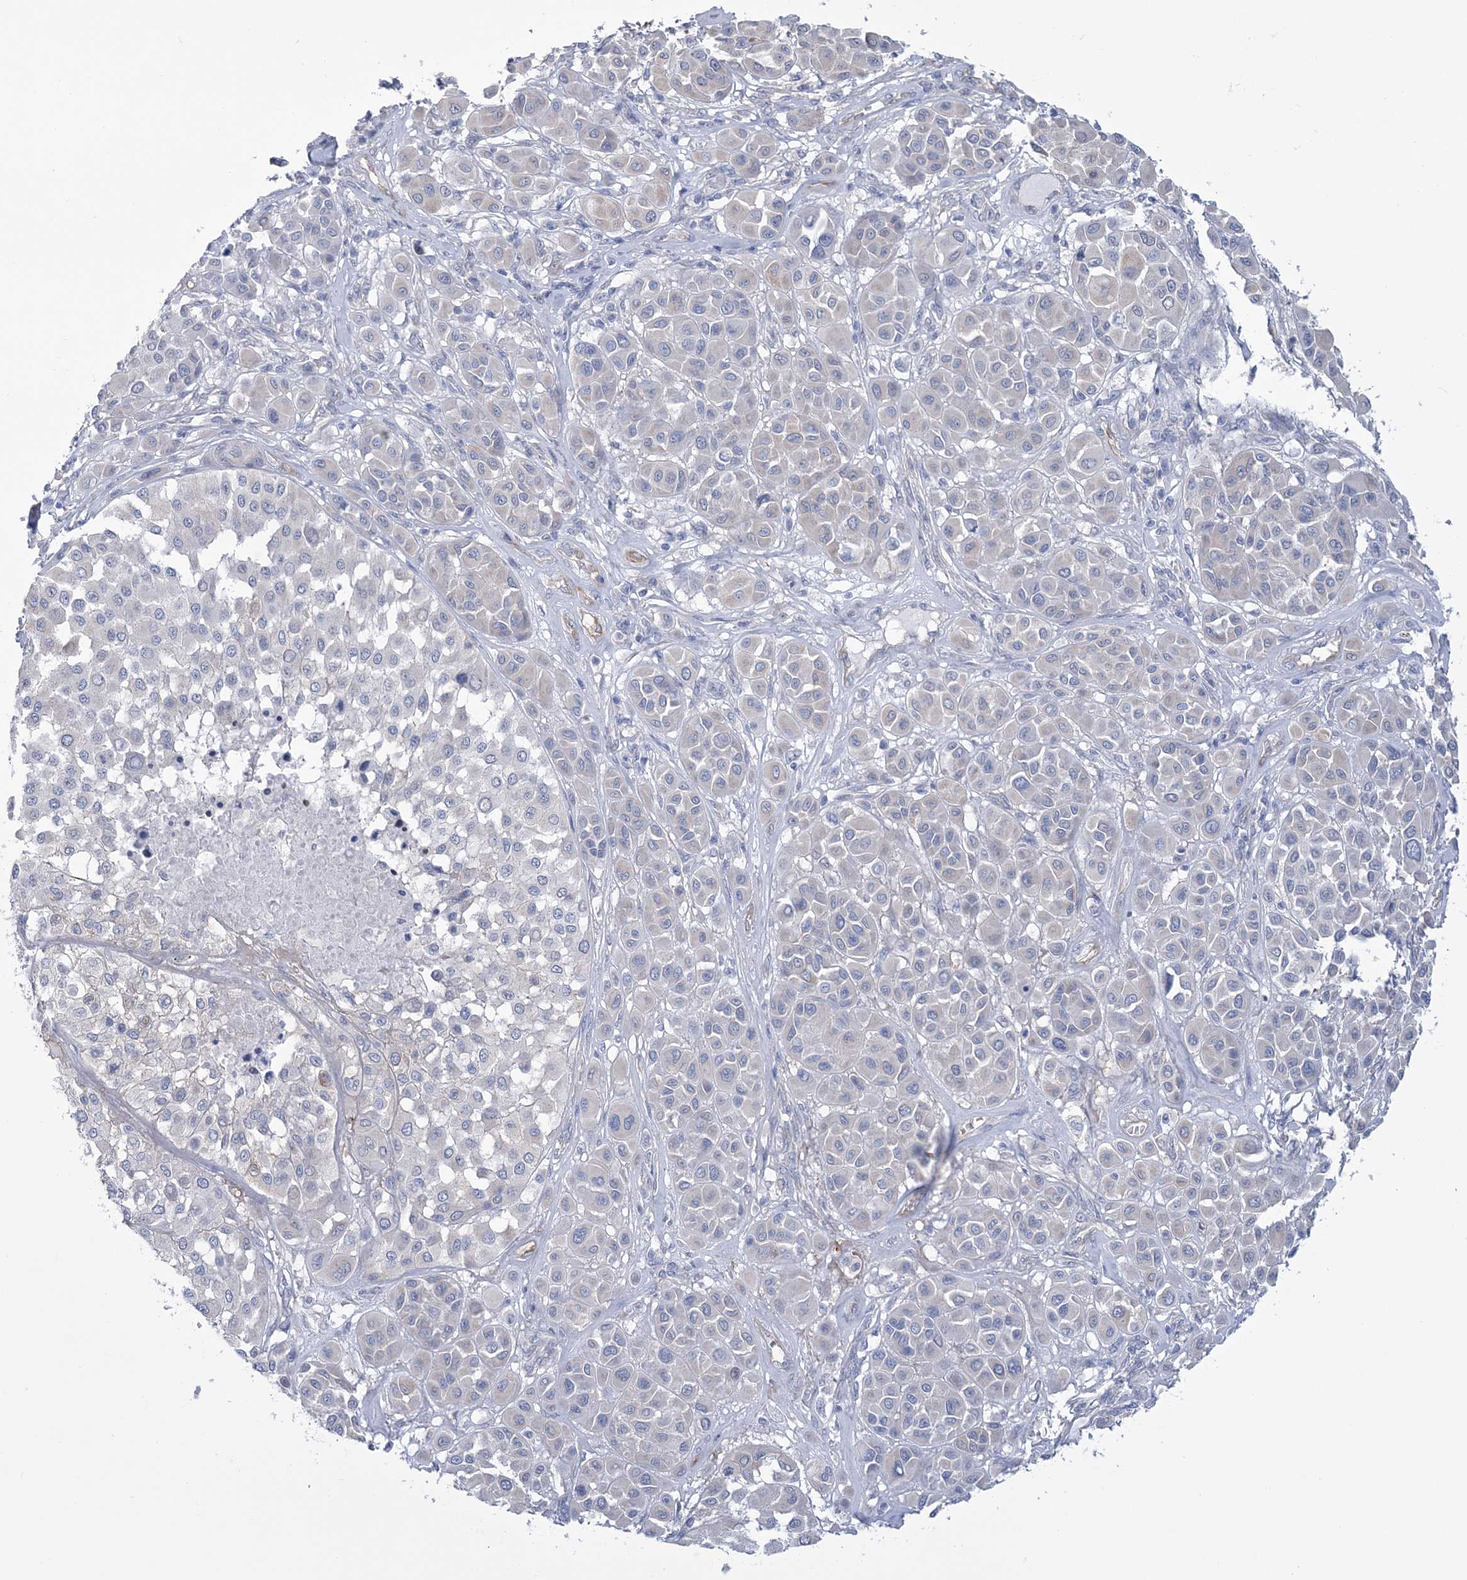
{"staining": {"intensity": "negative", "quantity": "none", "location": "none"}, "tissue": "melanoma", "cell_type": "Tumor cells", "image_type": "cancer", "snomed": [{"axis": "morphology", "description": "Malignant melanoma, Metastatic site"}, {"axis": "topography", "description": "Soft tissue"}], "caption": "Immunohistochemistry (IHC) histopathology image of human melanoma stained for a protein (brown), which demonstrates no positivity in tumor cells.", "gene": "RAB11FIP5", "patient": {"sex": "male", "age": 41}}